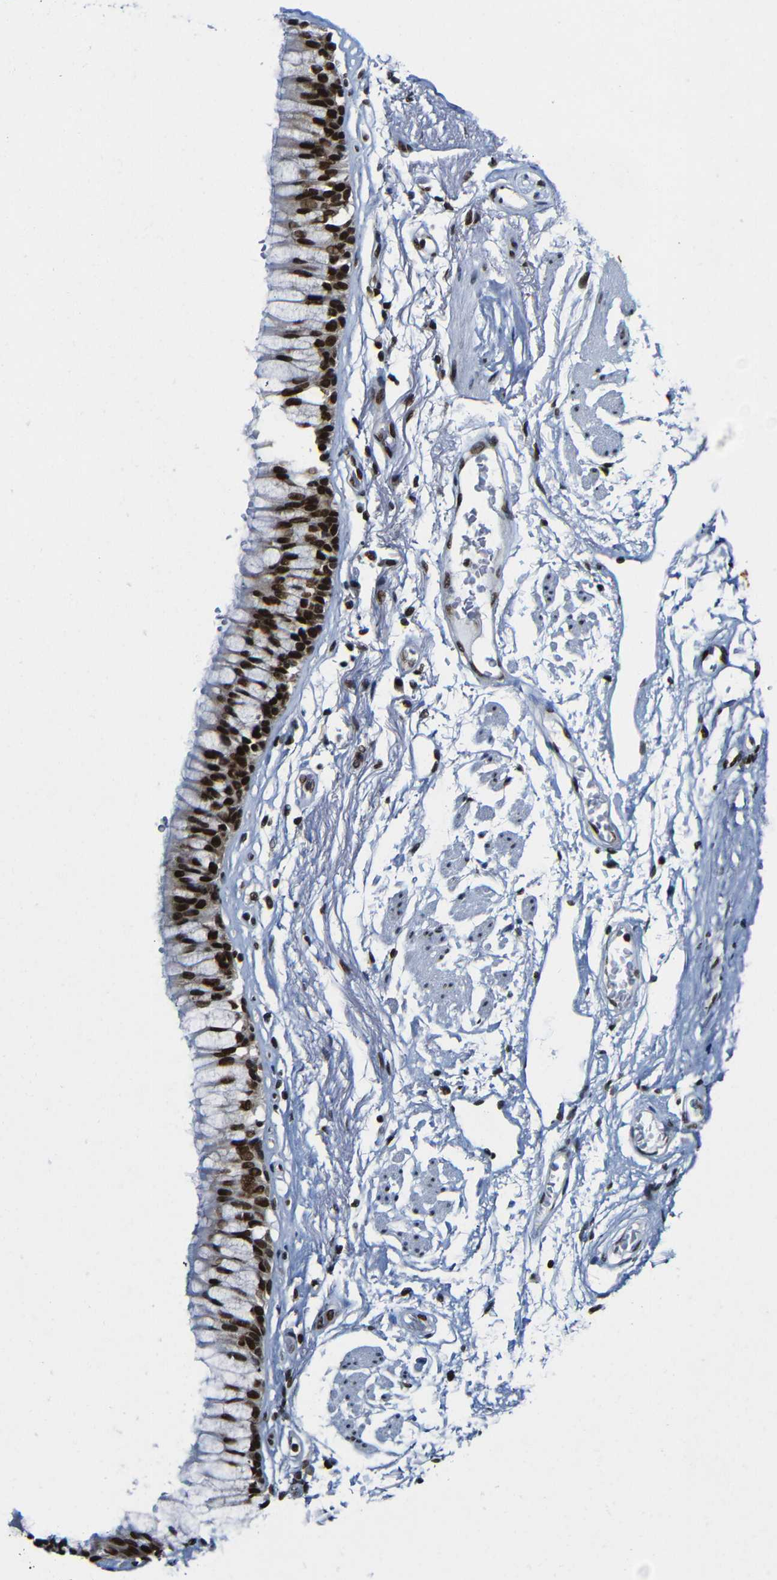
{"staining": {"intensity": "moderate", "quantity": ">75%", "location": "nuclear"}, "tissue": "adipose tissue", "cell_type": "Adipocytes", "image_type": "normal", "snomed": [{"axis": "morphology", "description": "Normal tissue, NOS"}, {"axis": "topography", "description": "Cartilage tissue"}, {"axis": "topography", "description": "Bronchus"}], "caption": "High-magnification brightfield microscopy of unremarkable adipose tissue stained with DAB (brown) and counterstained with hematoxylin (blue). adipocytes exhibit moderate nuclear staining is appreciated in approximately>75% of cells. (Brightfield microscopy of DAB IHC at high magnification).", "gene": "PTBP1", "patient": {"sex": "female", "age": 73}}